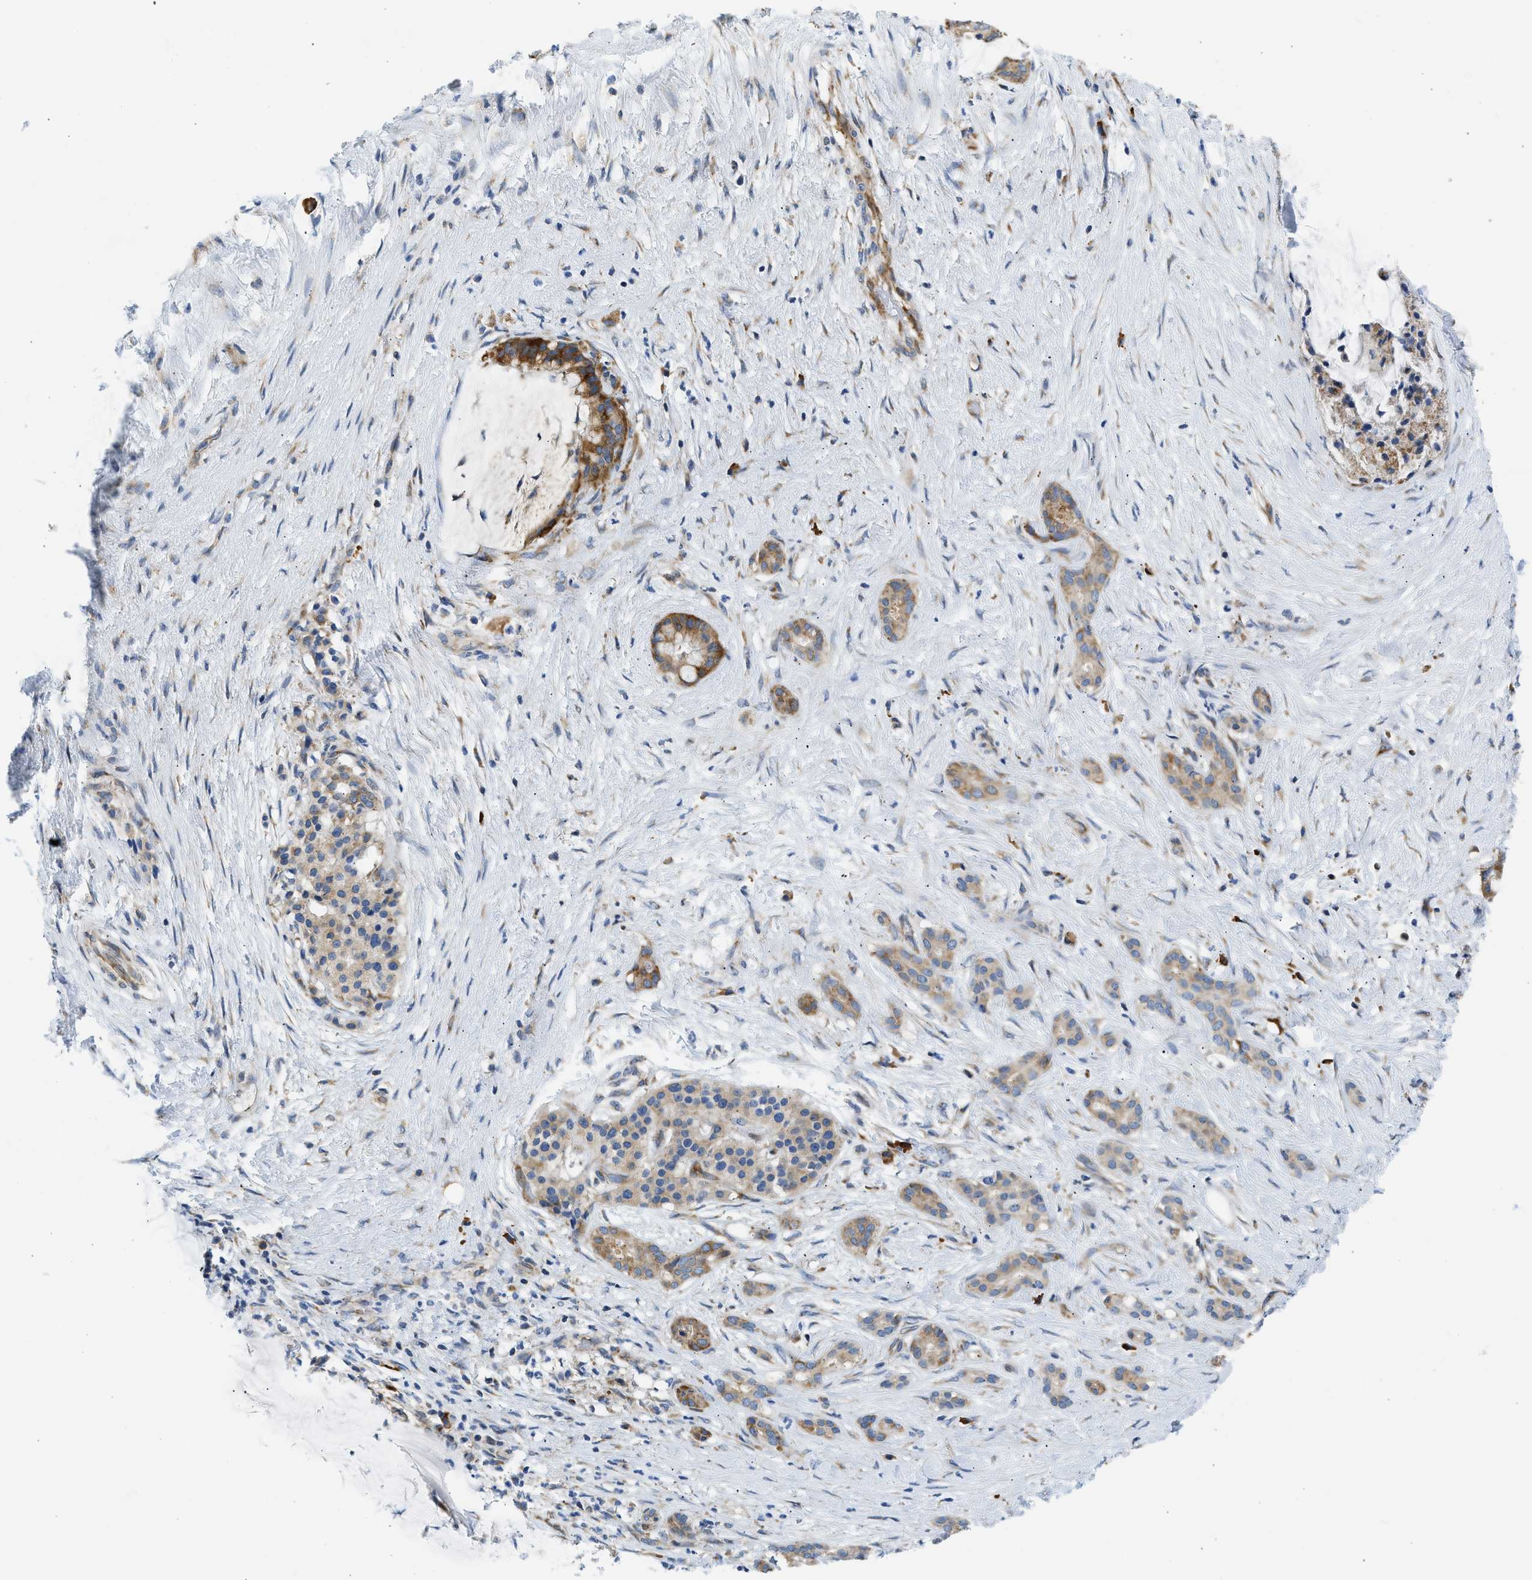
{"staining": {"intensity": "moderate", "quantity": ">75%", "location": "cytoplasmic/membranous"}, "tissue": "pancreatic cancer", "cell_type": "Tumor cells", "image_type": "cancer", "snomed": [{"axis": "morphology", "description": "Adenocarcinoma, NOS"}, {"axis": "topography", "description": "Pancreas"}], "caption": "Approximately >75% of tumor cells in human pancreatic cancer (adenocarcinoma) show moderate cytoplasmic/membranous protein staining as visualized by brown immunohistochemical staining.", "gene": "CAMKK2", "patient": {"sex": "male", "age": 41}}